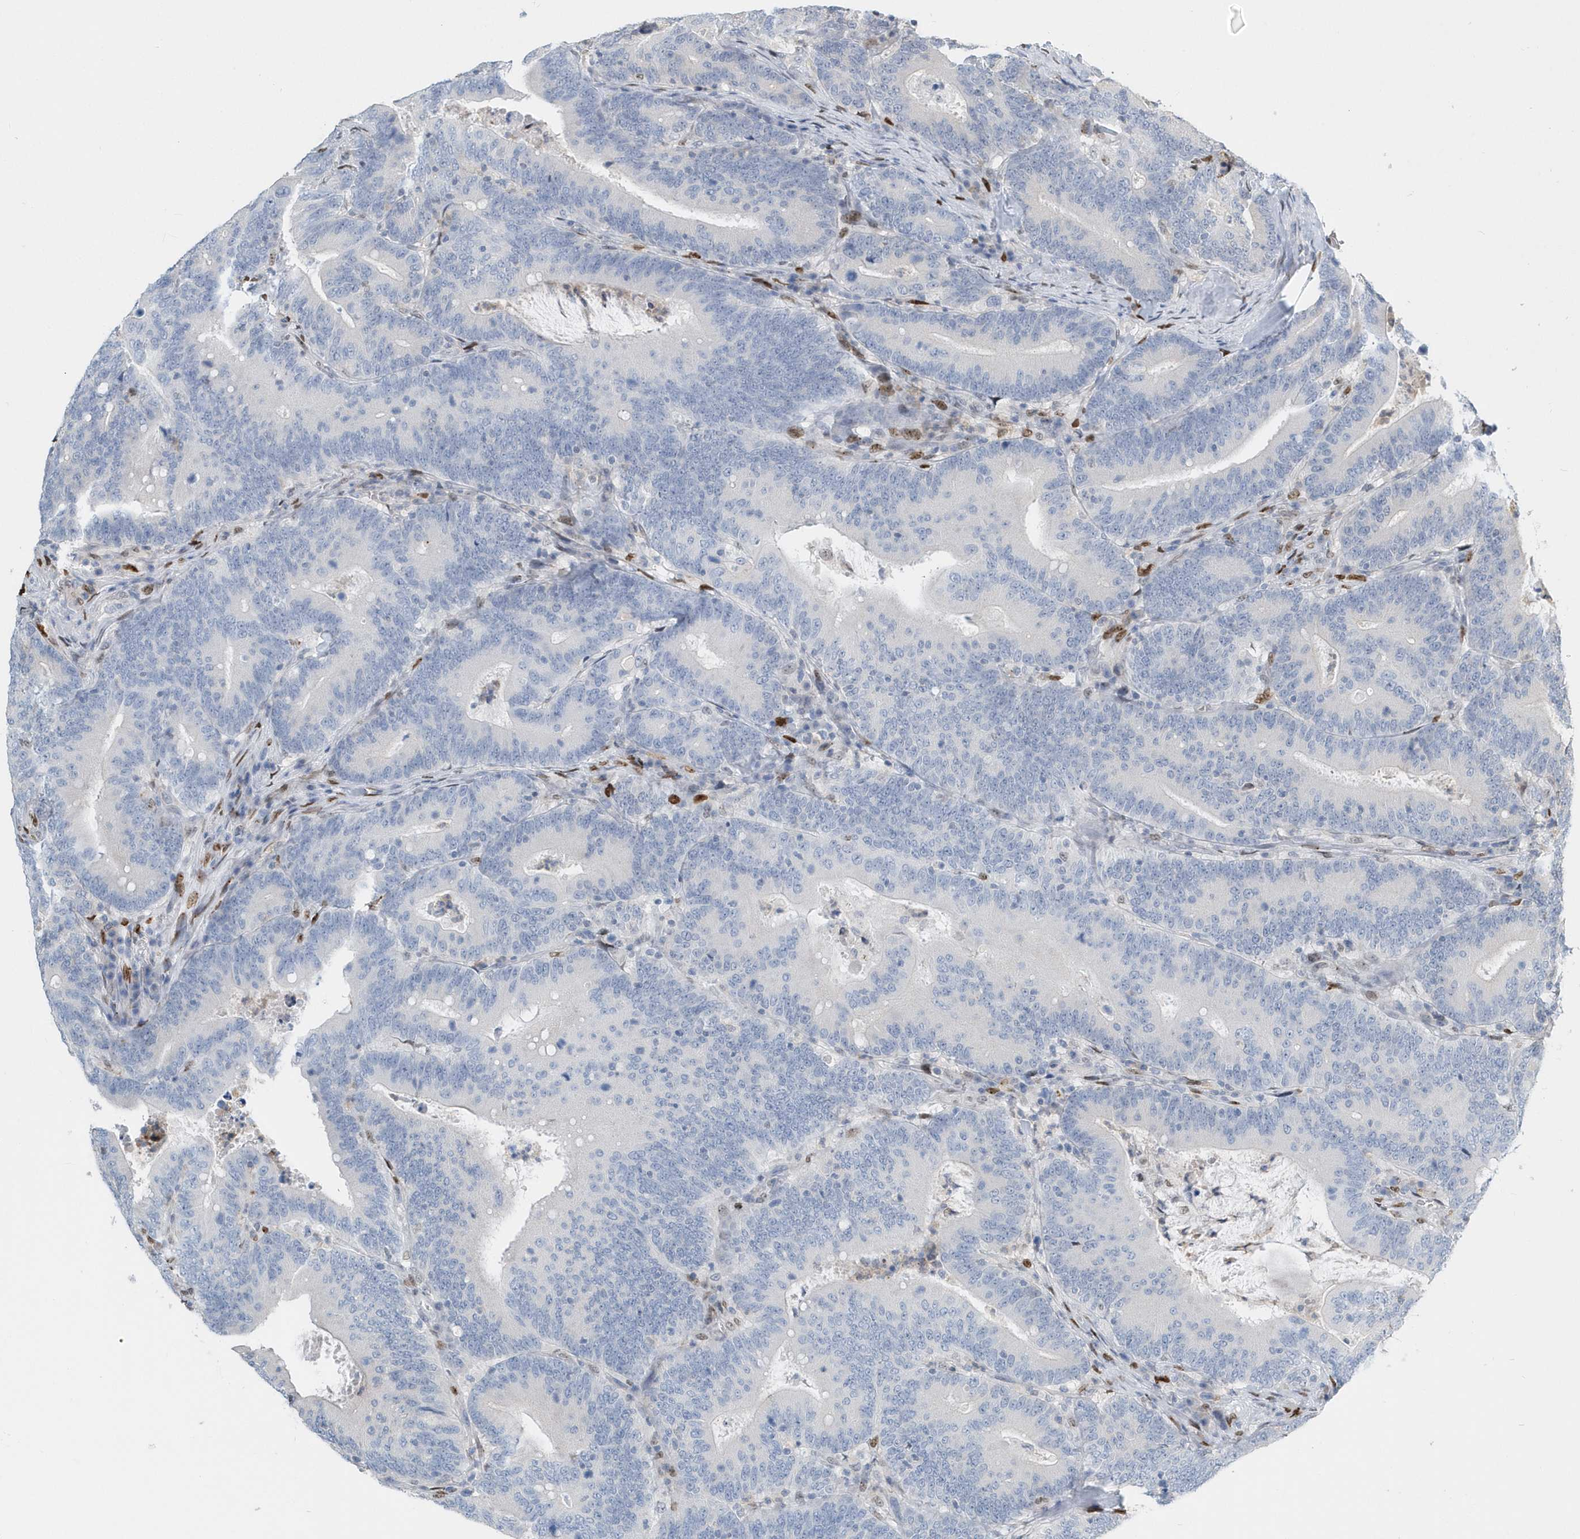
{"staining": {"intensity": "negative", "quantity": "none", "location": "none"}, "tissue": "colorectal cancer", "cell_type": "Tumor cells", "image_type": "cancer", "snomed": [{"axis": "morphology", "description": "Adenocarcinoma, NOS"}, {"axis": "topography", "description": "Colon"}], "caption": "DAB immunohistochemical staining of colorectal cancer (adenocarcinoma) exhibits no significant positivity in tumor cells.", "gene": "MACROH2A2", "patient": {"sex": "female", "age": 66}}